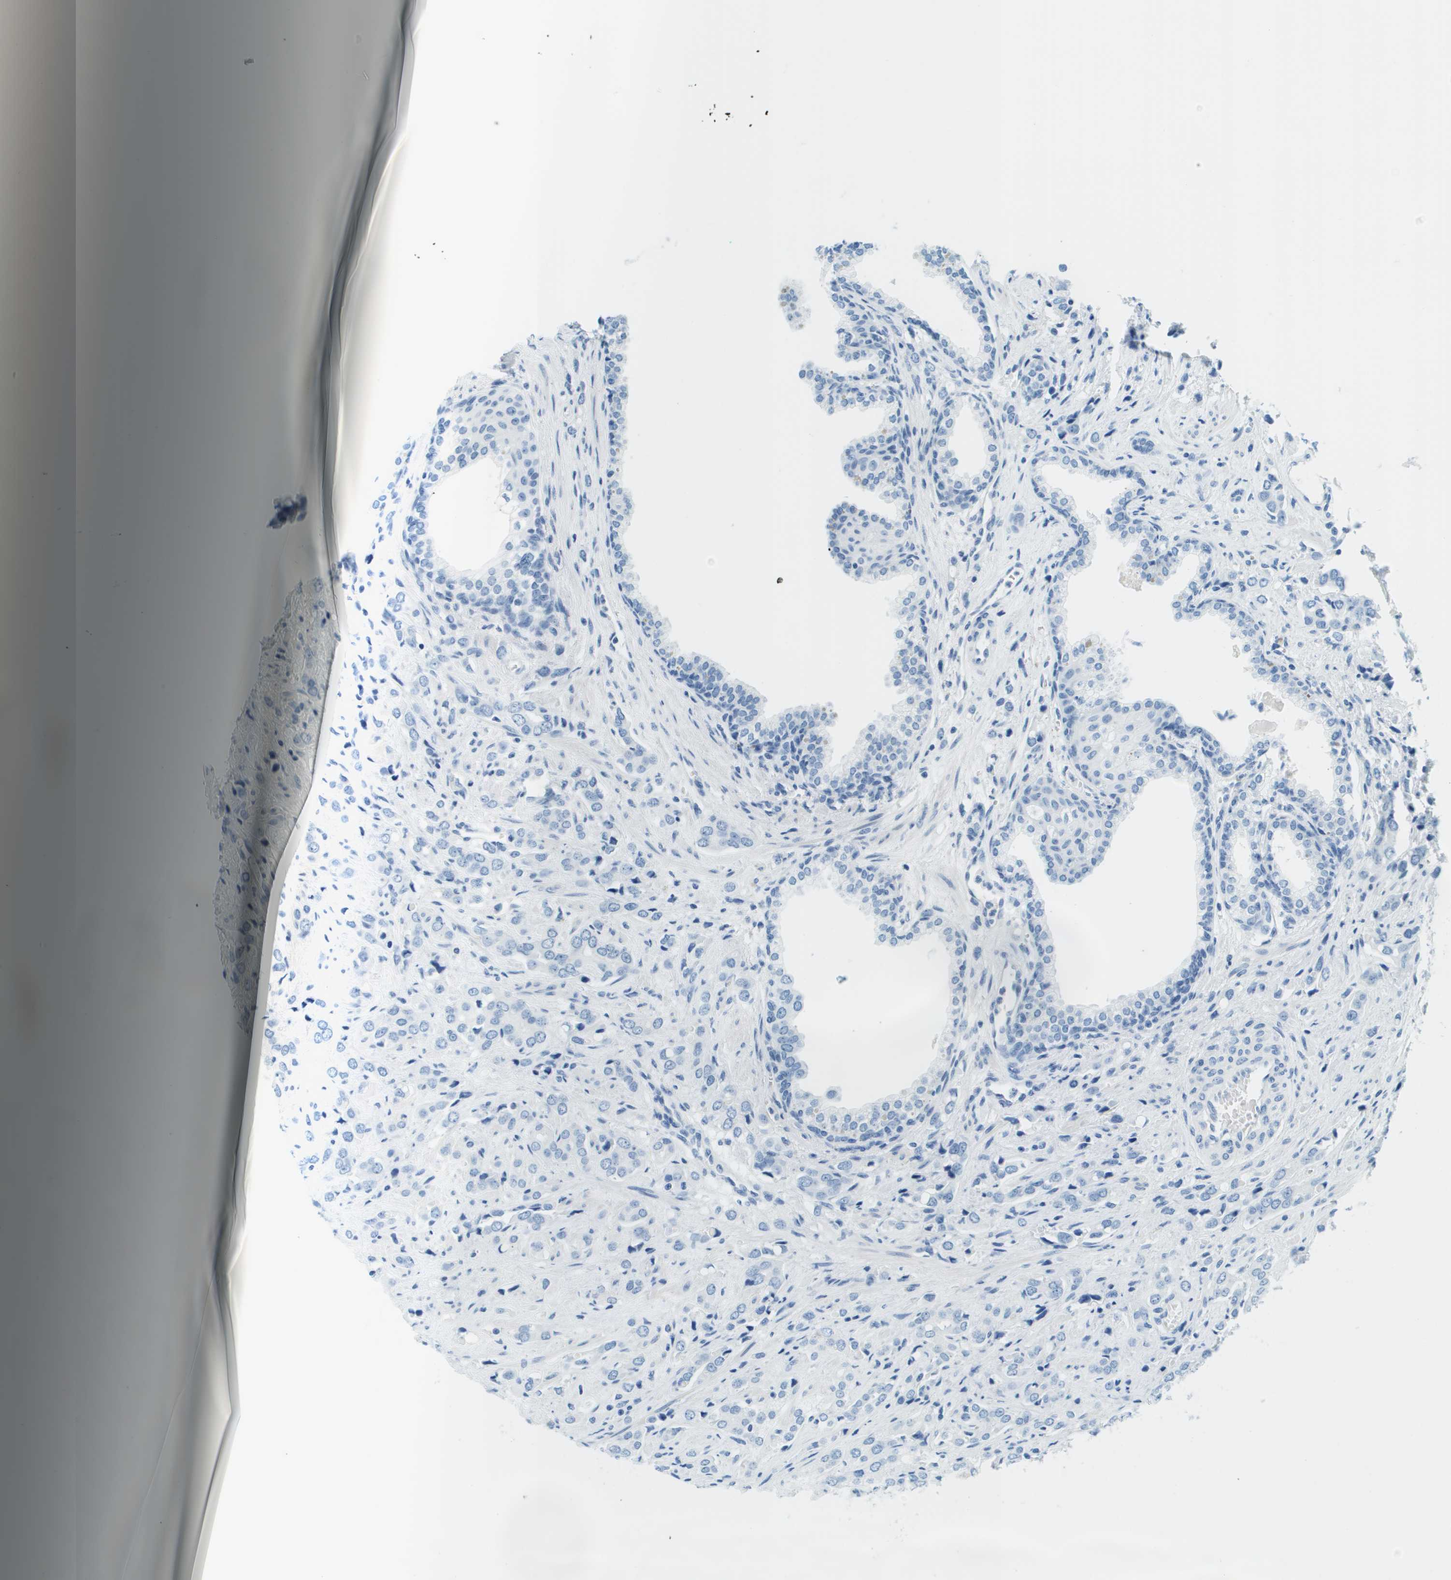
{"staining": {"intensity": "negative", "quantity": "none", "location": "none"}, "tissue": "prostate cancer", "cell_type": "Tumor cells", "image_type": "cancer", "snomed": [{"axis": "morphology", "description": "Adenocarcinoma, High grade"}, {"axis": "topography", "description": "Prostate"}], "caption": "This is an immunohistochemistry (IHC) micrograph of human high-grade adenocarcinoma (prostate). There is no expression in tumor cells.", "gene": "CDHR2", "patient": {"sex": "male", "age": 52}}